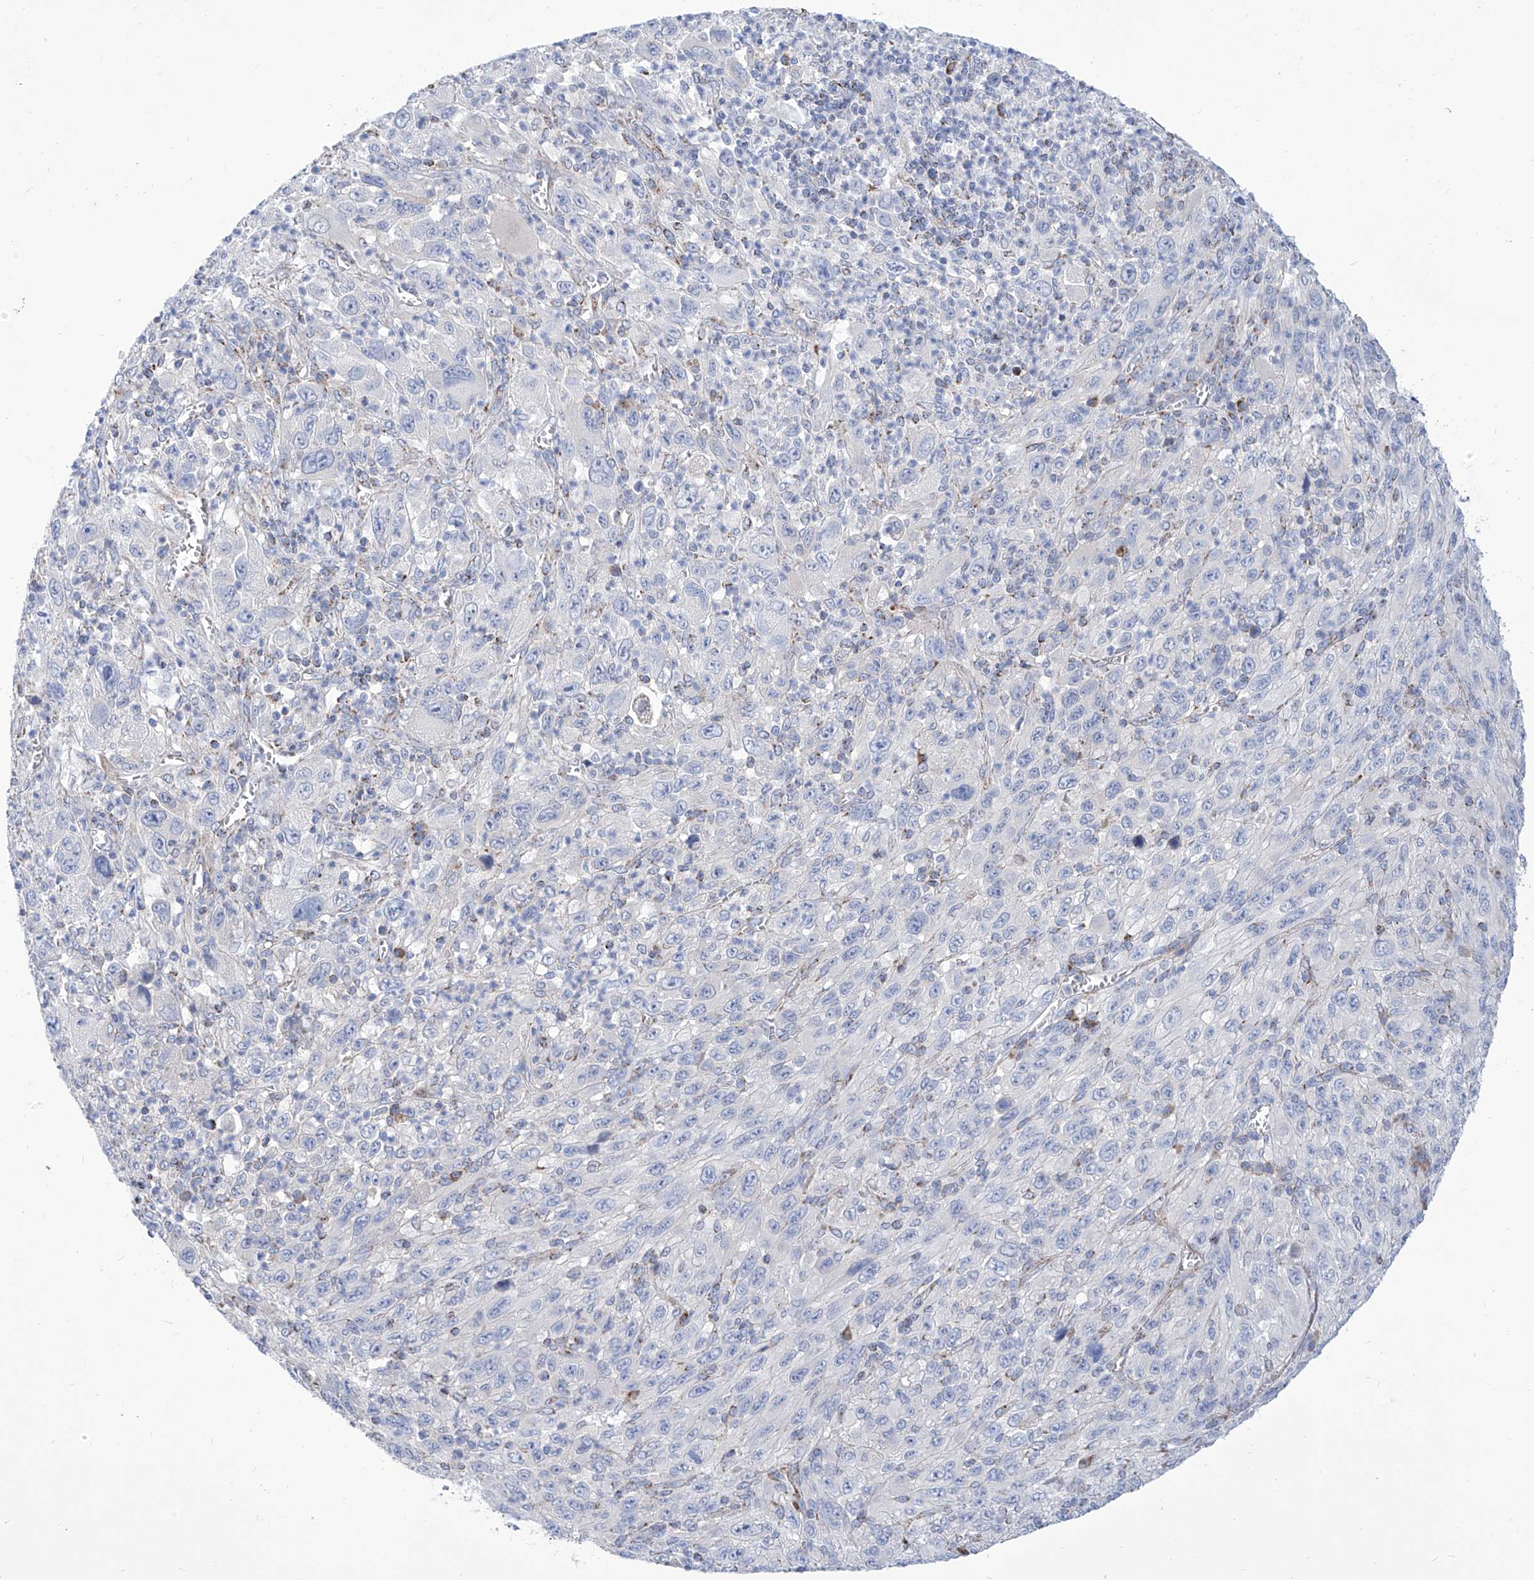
{"staining": {"intensity": "negative", "quantity": "none", "location": "none"}, "tissue": "melanoma", "cell_type": "Tumor cells", "image_type": "cancer", "snomed": [{"axis": "morphology", "description": "Malignant melanoma, Metastatic site"}, {"axis": "topography", "description": "Skin"}], "caption": "This is an IHC histopathology image of human melanoma. There is no staining in tumor cells.", "gene": "SRBD1", "patient": {"sex": "female", "age": 56}}